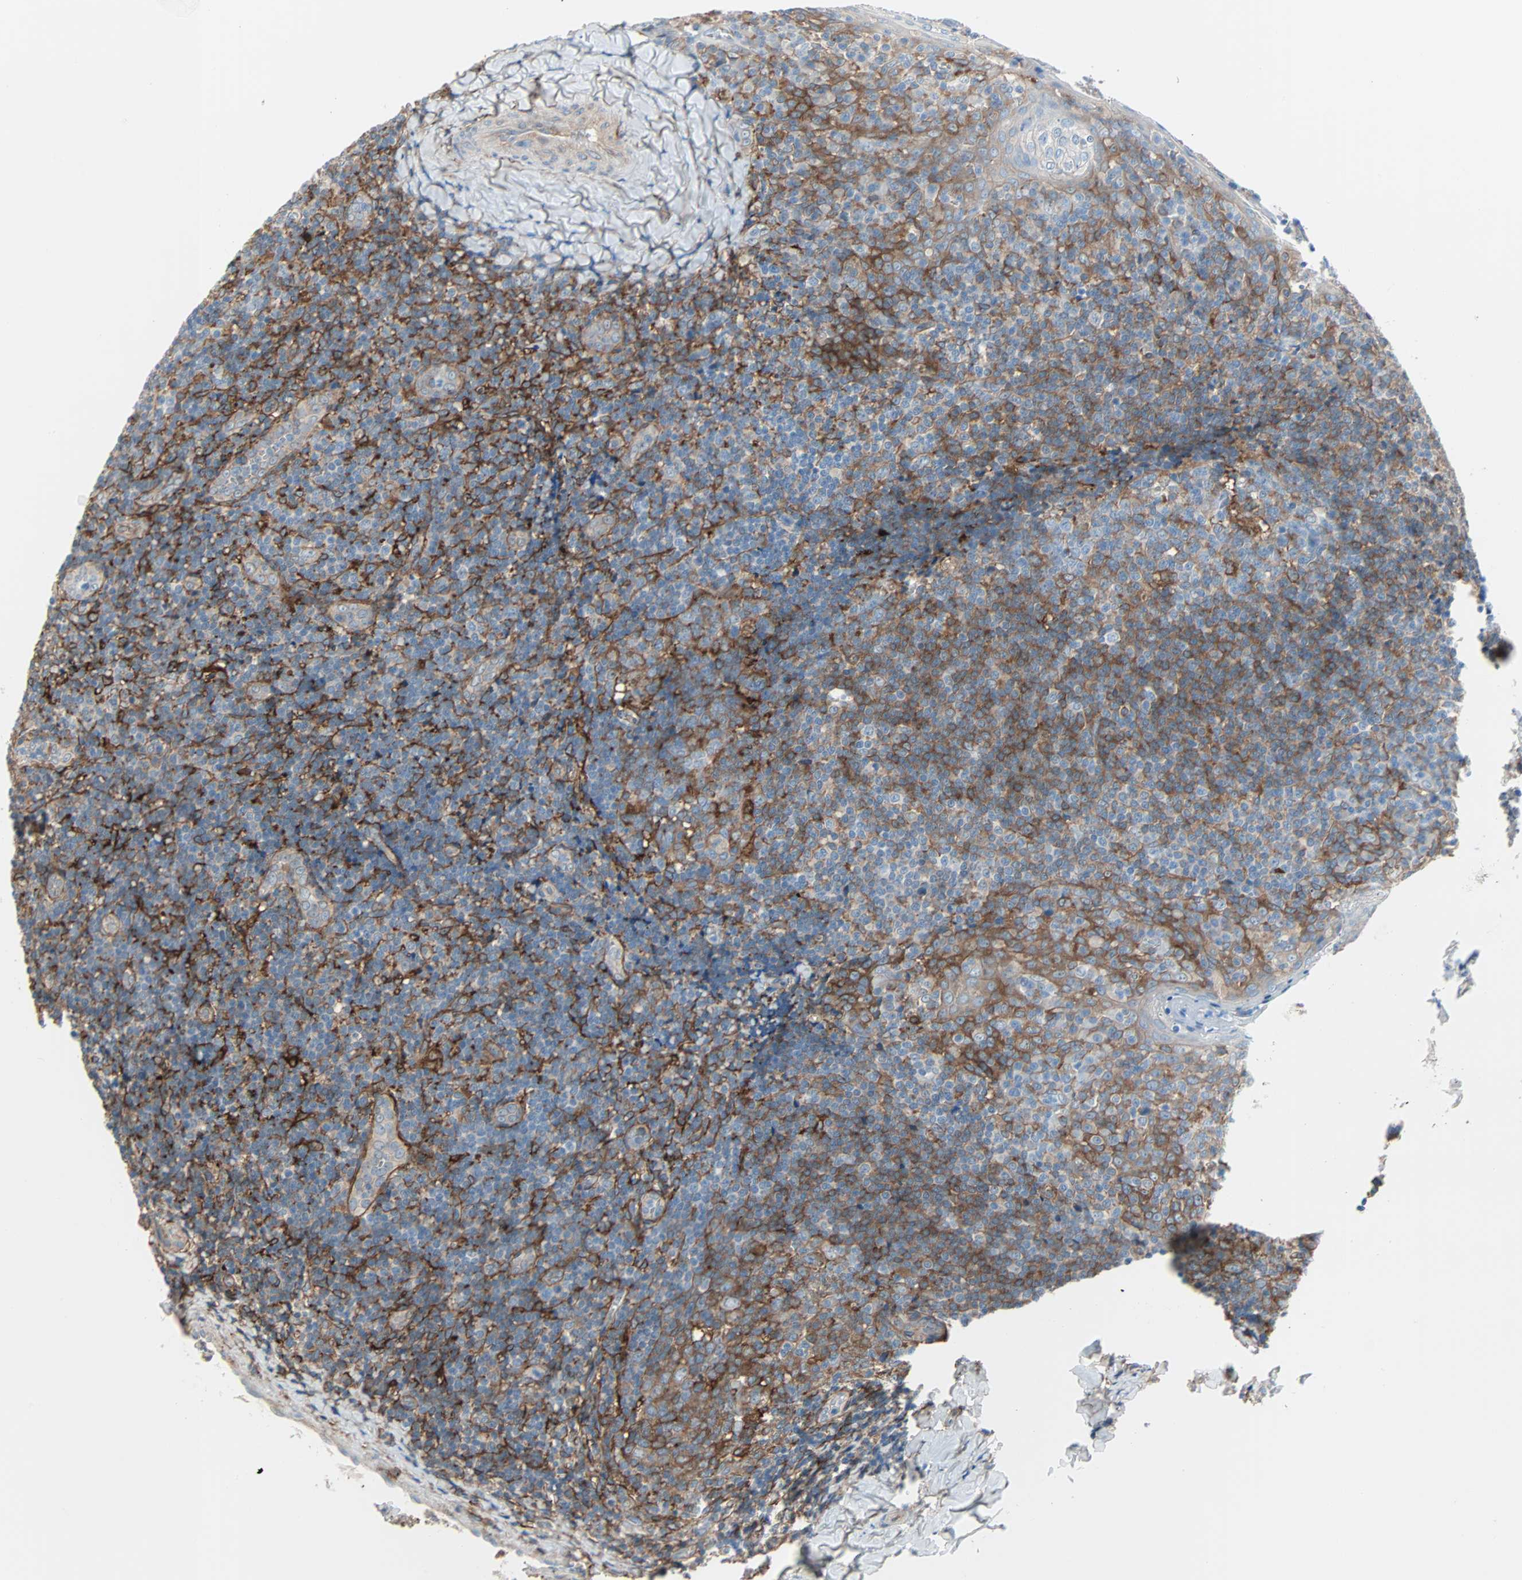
{"staining": {"intensity": "strong", "quantity": "25%-75%", "location": "cytoplasmic/membranous"}, "tissue": "tonsil", "cell_type": "Germinal center cells", "image_type": "normal", "snomed": [{"axis": "morphology", "description": "Normal tissue, NOS"}, {"axis": "topography", "description": "Tonsil"}], "caption": "Protein positivity by immunohistochemistry (IHC) demonstrates strong cytoplasmic/membranous expression in about 25%-75% of germinal center cells in unremarkable tonsil. The protein of interest is shown in brown color, while the nuclei are stained blue.", "gene": "EPB41L2", "patient": {"sex": "male", "age": 31}}